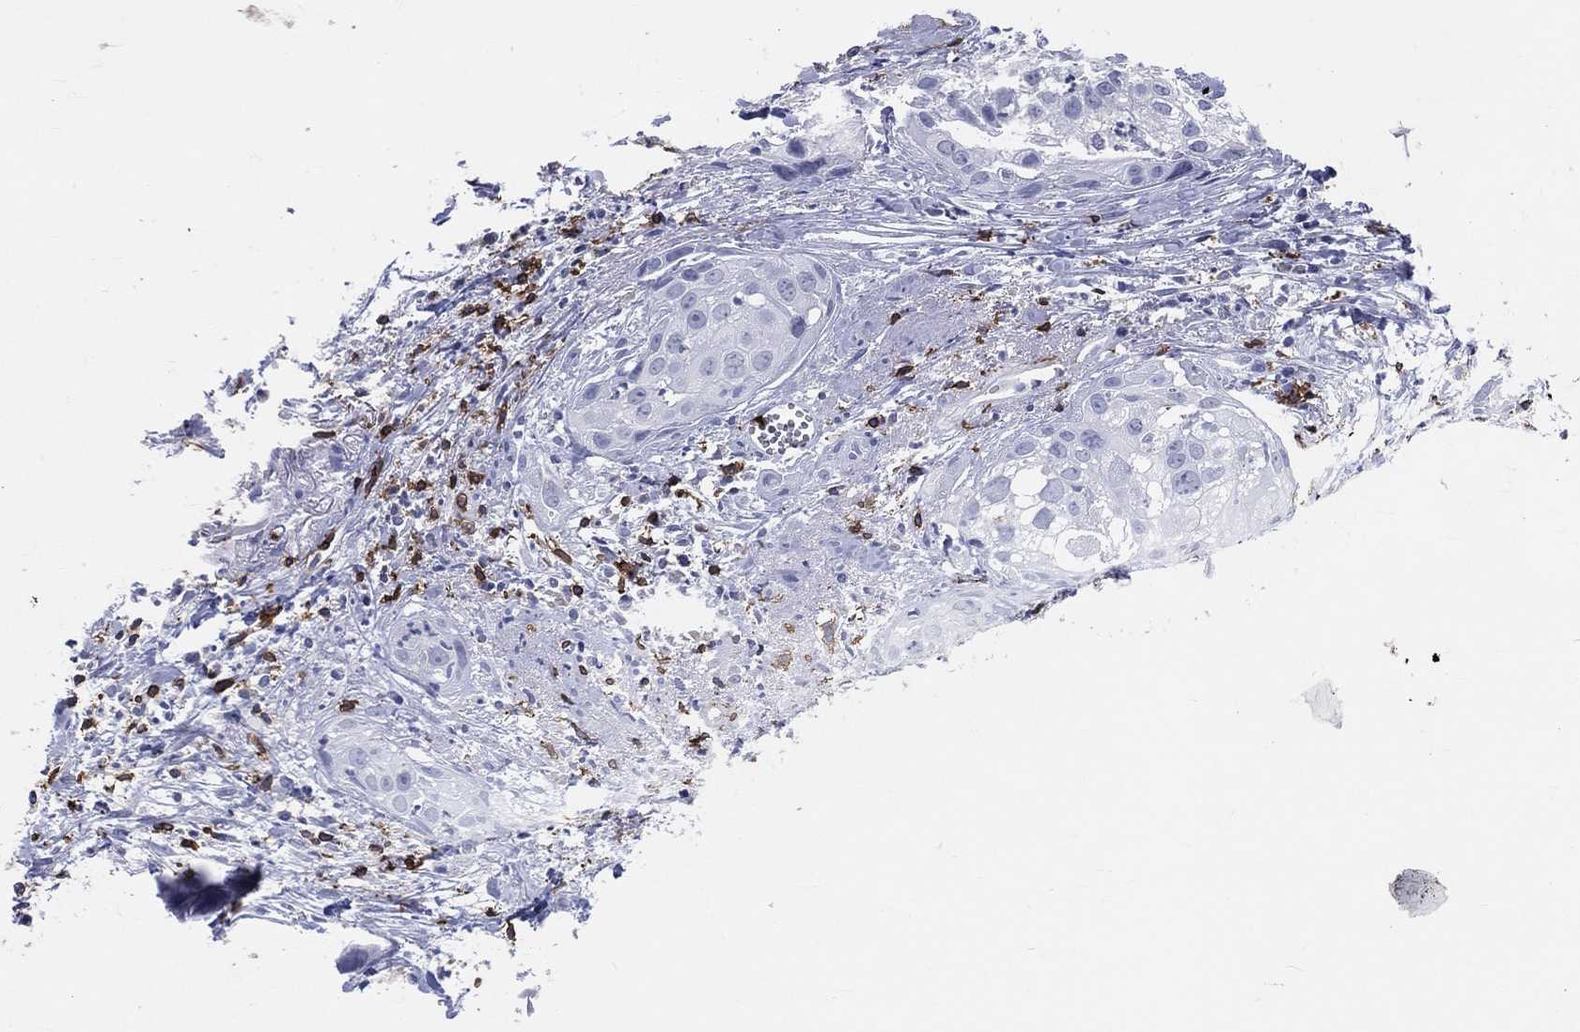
{"staining": {"intensity": "negative", "quantity": "none", "location": "none"}, "tissue": "cervical cancer", "cell_type": "Tumor cells", "image_type": "cancer", "snomed": [{"axis": "morphology", "description": "Squamous cell carcinoma, NOS"}, {"axis": "topography", "description": "Cervix"}], "caption": "Protein analysis of cervical squamous cell carcinoma demonstrates no significant expression in tumor cells.", "gene": "LAT", "patient": {"sex": "female", "age": 53}}